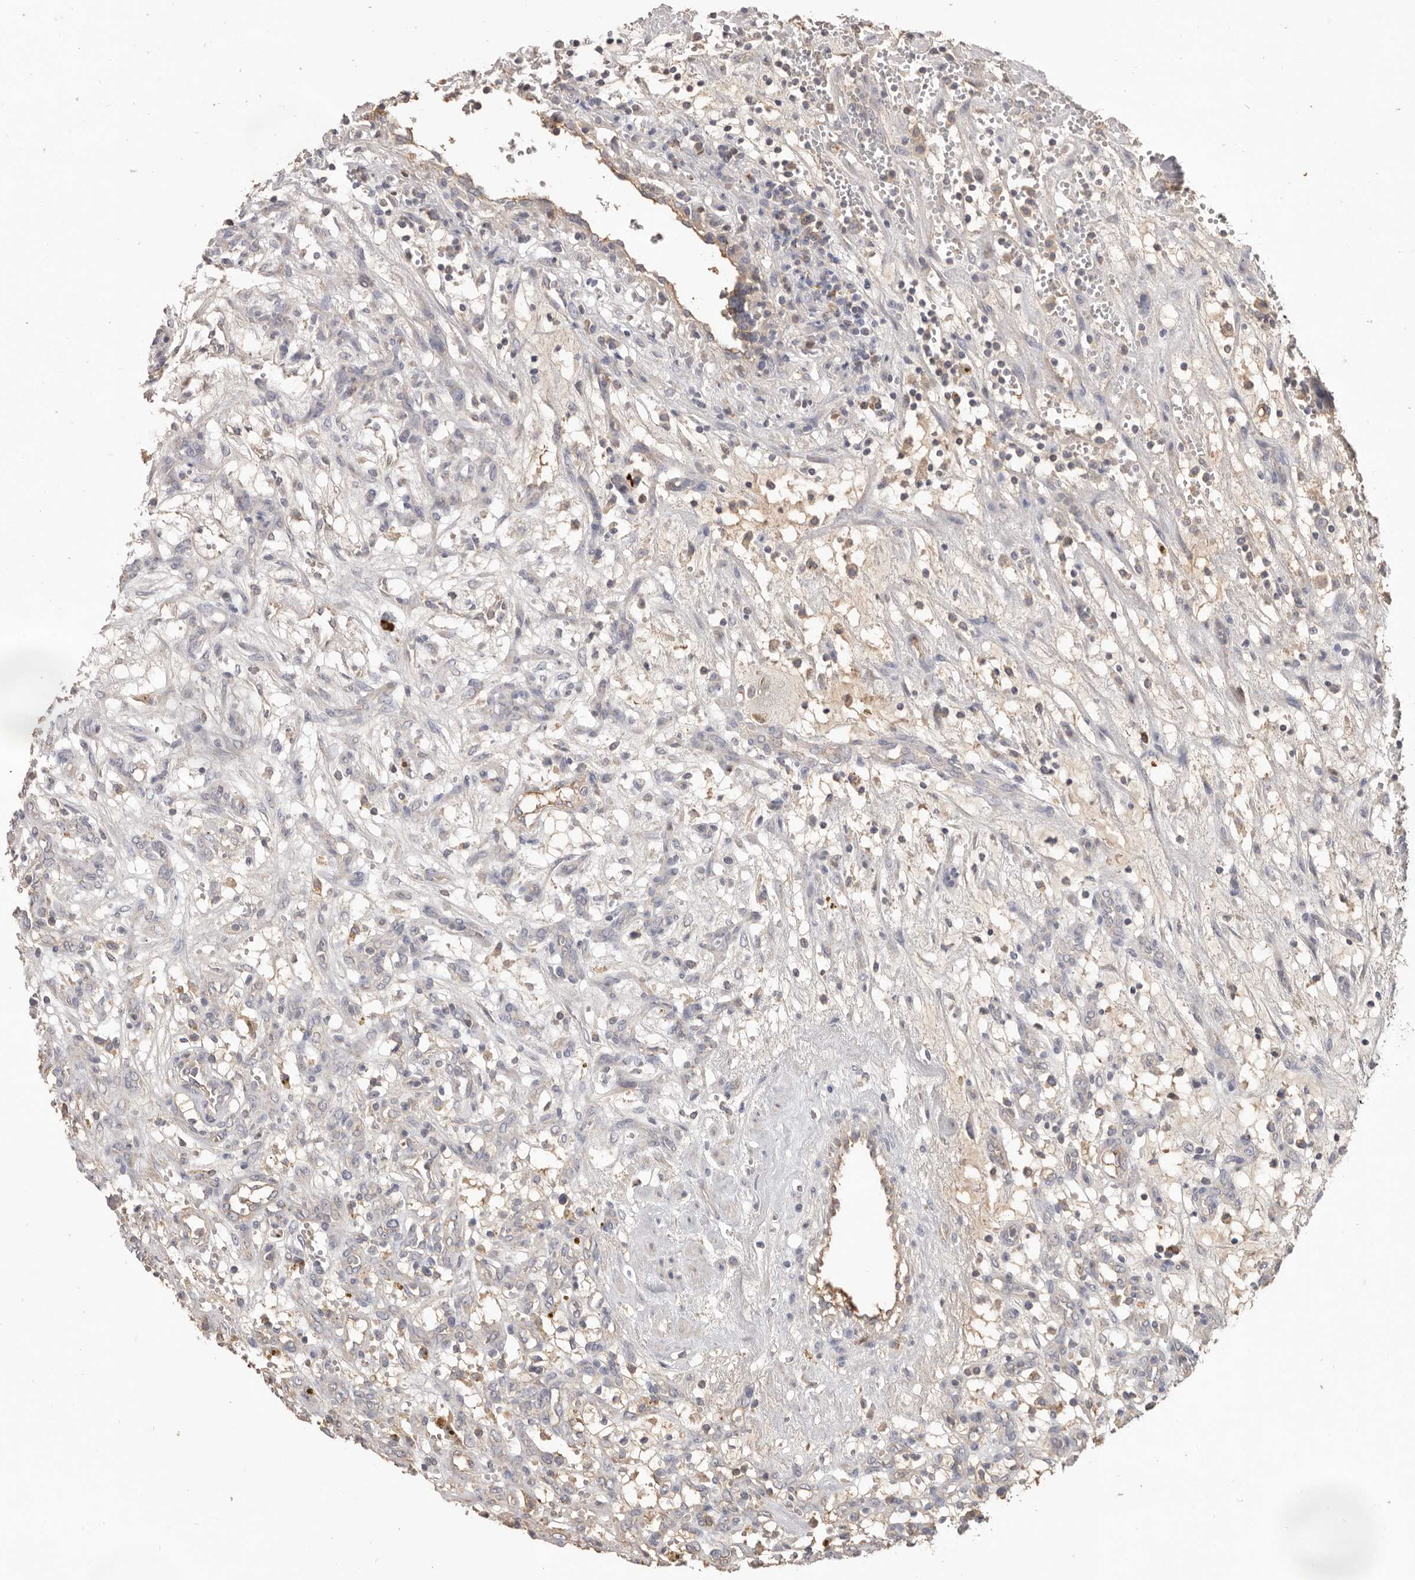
{"staining": {"intensity": "negative", "quantity": "none", "location": "none"}, "tissue": "renal cancer", "cell_type": "Tumor cells", "image_type": "cancer", "snomed": [{"axis": "morphology", "description": "Adenocarcinoma, NOS"}, {"axis": "topography", "description": "Kidney"}], "caption": "Histopathology image shows no significant protein staining in tumor cells of renal adenocarcinoma.", "gene": "HCAR2", "patient": {"sex": "female", "age": 57}}